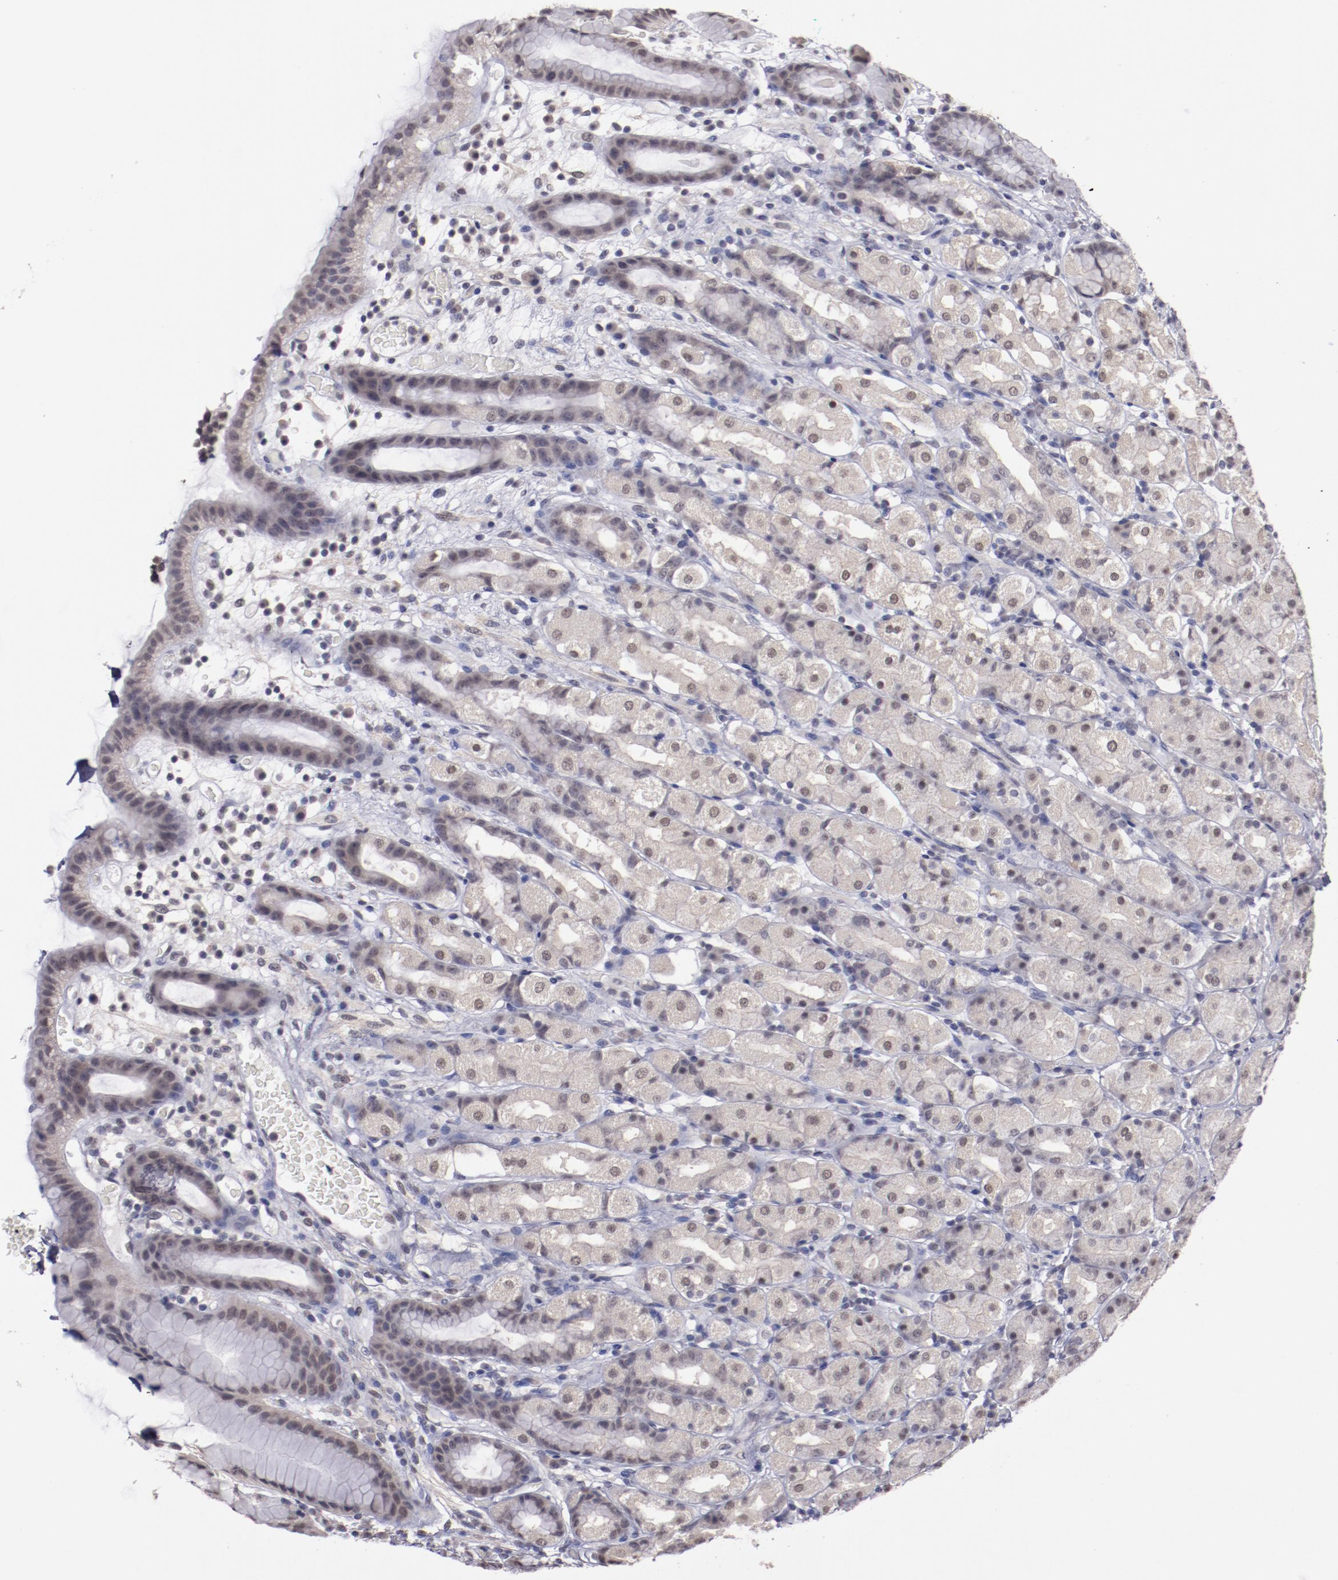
{"staining": {"intensity": "weak", "quantity": "25%-75%", "location": "nuclear"}, "tissue": "stomach", "cell_type": "Glandular cells", "image_type": "normal", "snomed": [{"axis": "morphology", "description": "Normal tissue, NOS"}, {"axis": "topography", "description": "Stomach, upper"}], "caption": "A micrograph of human stomach stained for a protein demonstrates weak nuclear brown staining in glandular cells.", "gene": "NRXN3", "patient": {"sex": "male", "age": 68}}